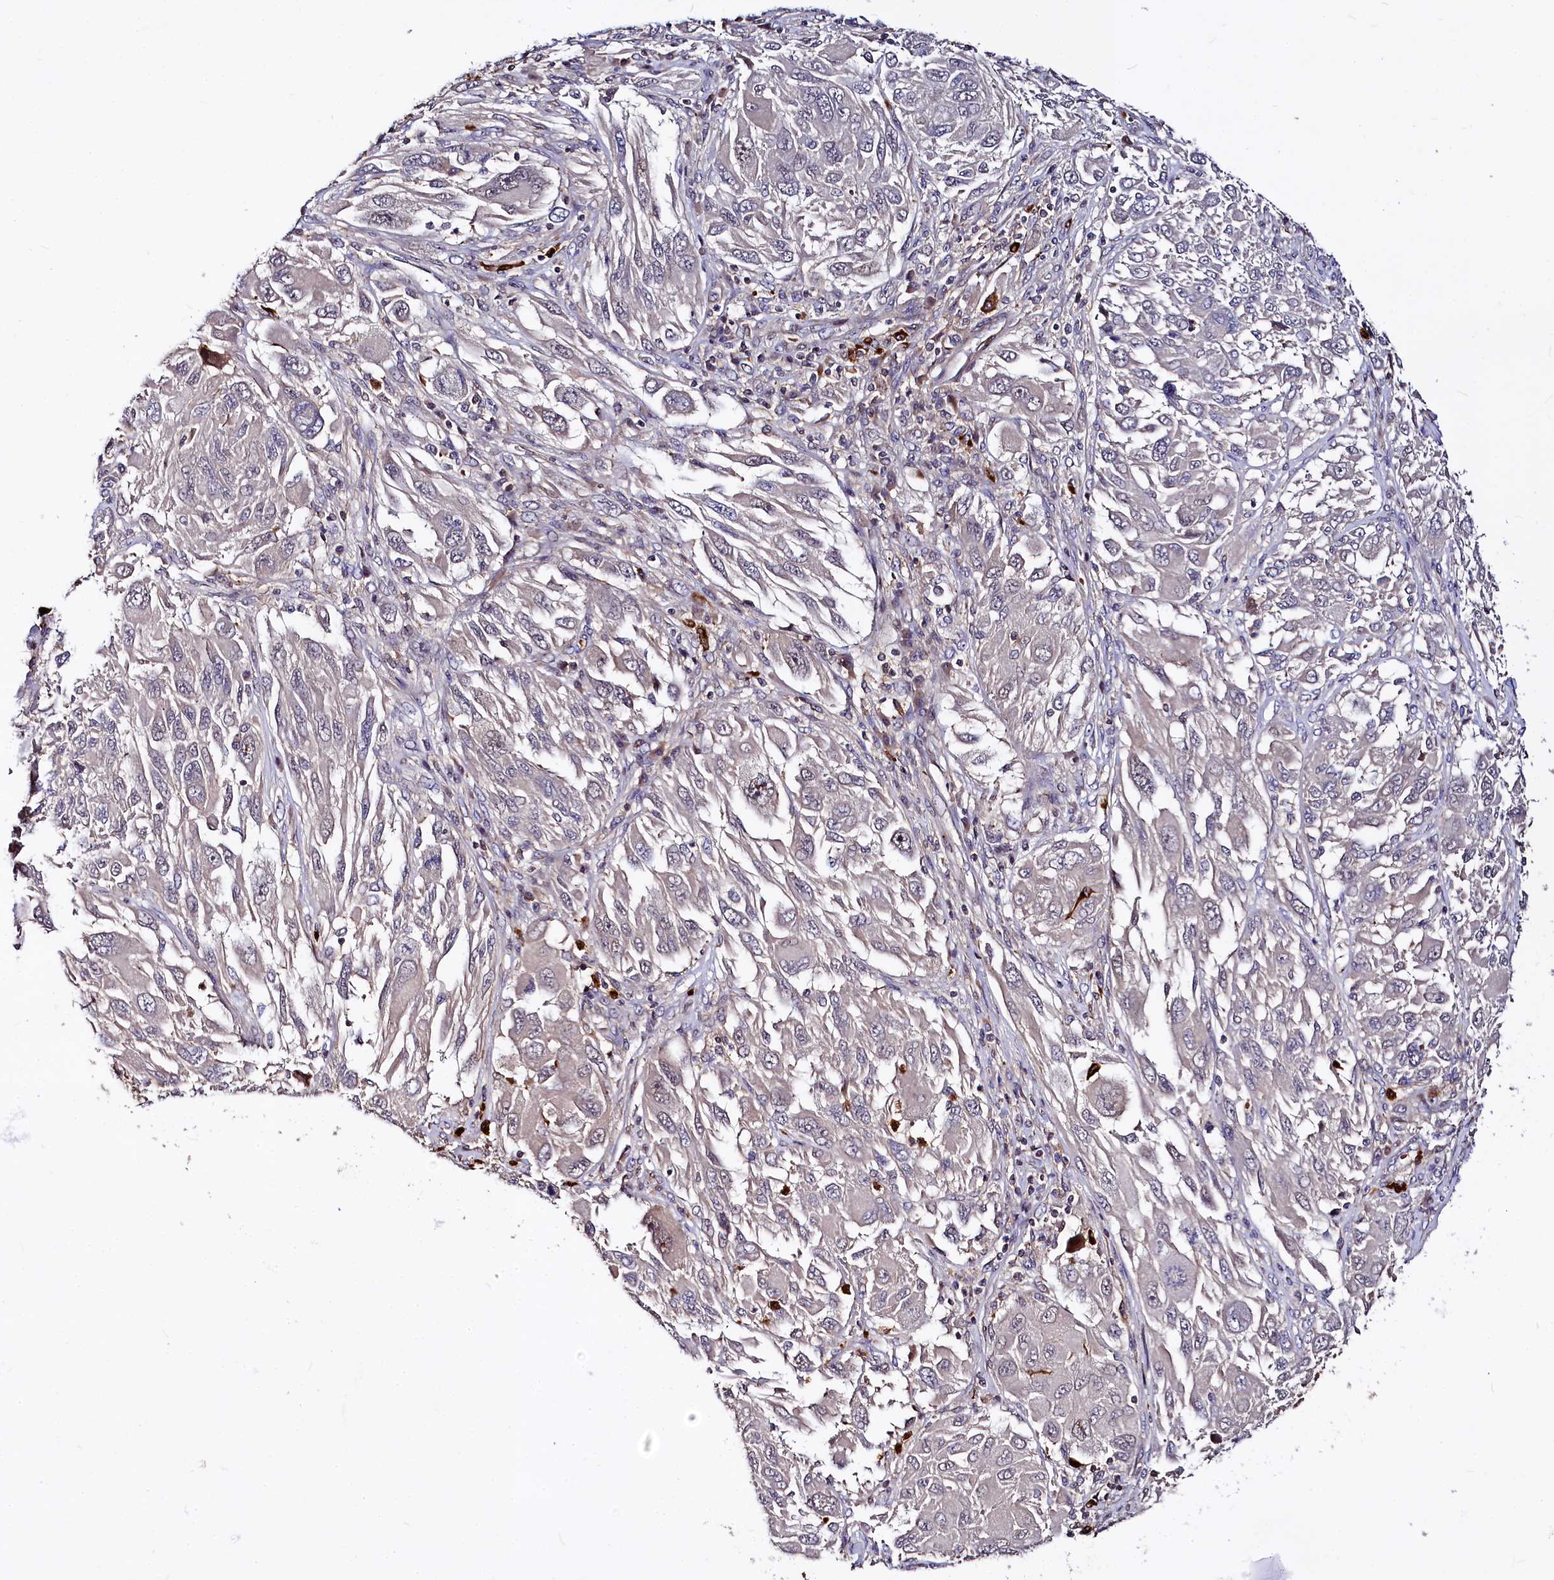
{"staining": {"intensity": "negative", "quantity": "none", "location": "none"}, "tissue": "melanoma", "cell_type": "Tumor cells", "image_type": "cancer", "snomed": [{"axis": "morphology", "description": "Malignant melanoma, NOS"}, {"axis": "topography", "description": "Skin"}], "caption": "Photomicrograph shows no protein expression in tumor cells of malignant melanoma tissue.", "gene": "ATG101", "patient": {"sex": "female", "age": 91}}